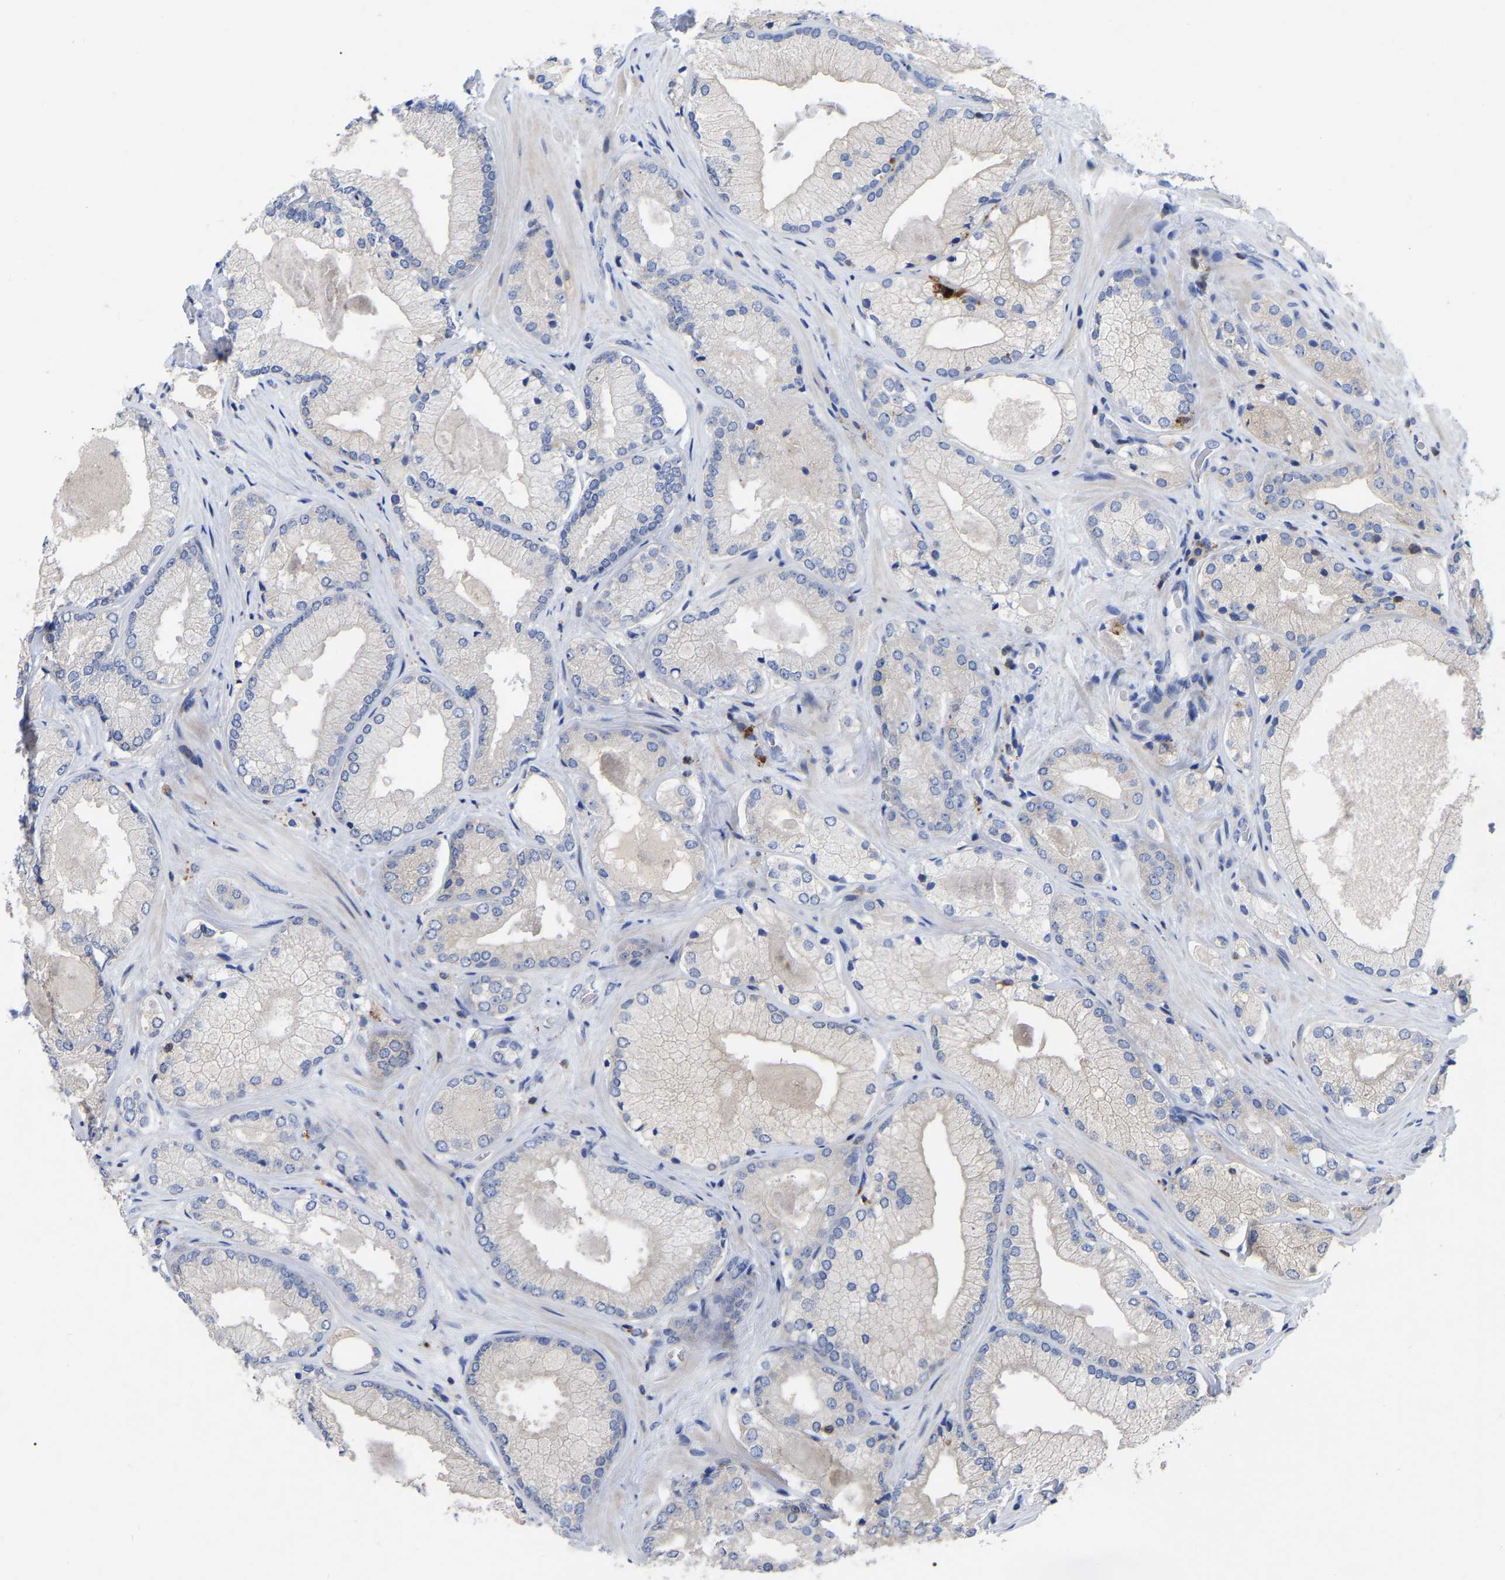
{"staining": {"intensity": "negative", "quantity": "none", "location": "none"}, "tissue": "prostate cancer", "cell_type": "Tumor cells", "image_type": "cancer", "snomed": [{"axis": "morphology", "description": "Adenocarcinoma, Low grade"}, {"axis": "topography", "description": "Prostate"}], "caption": "Image shows no significant protein staining in tumor cells of prostate cancer (low-grade adenocarcinoma).", "gene": "PTPN7", "patient": {"sex": "male", "age": 65}}